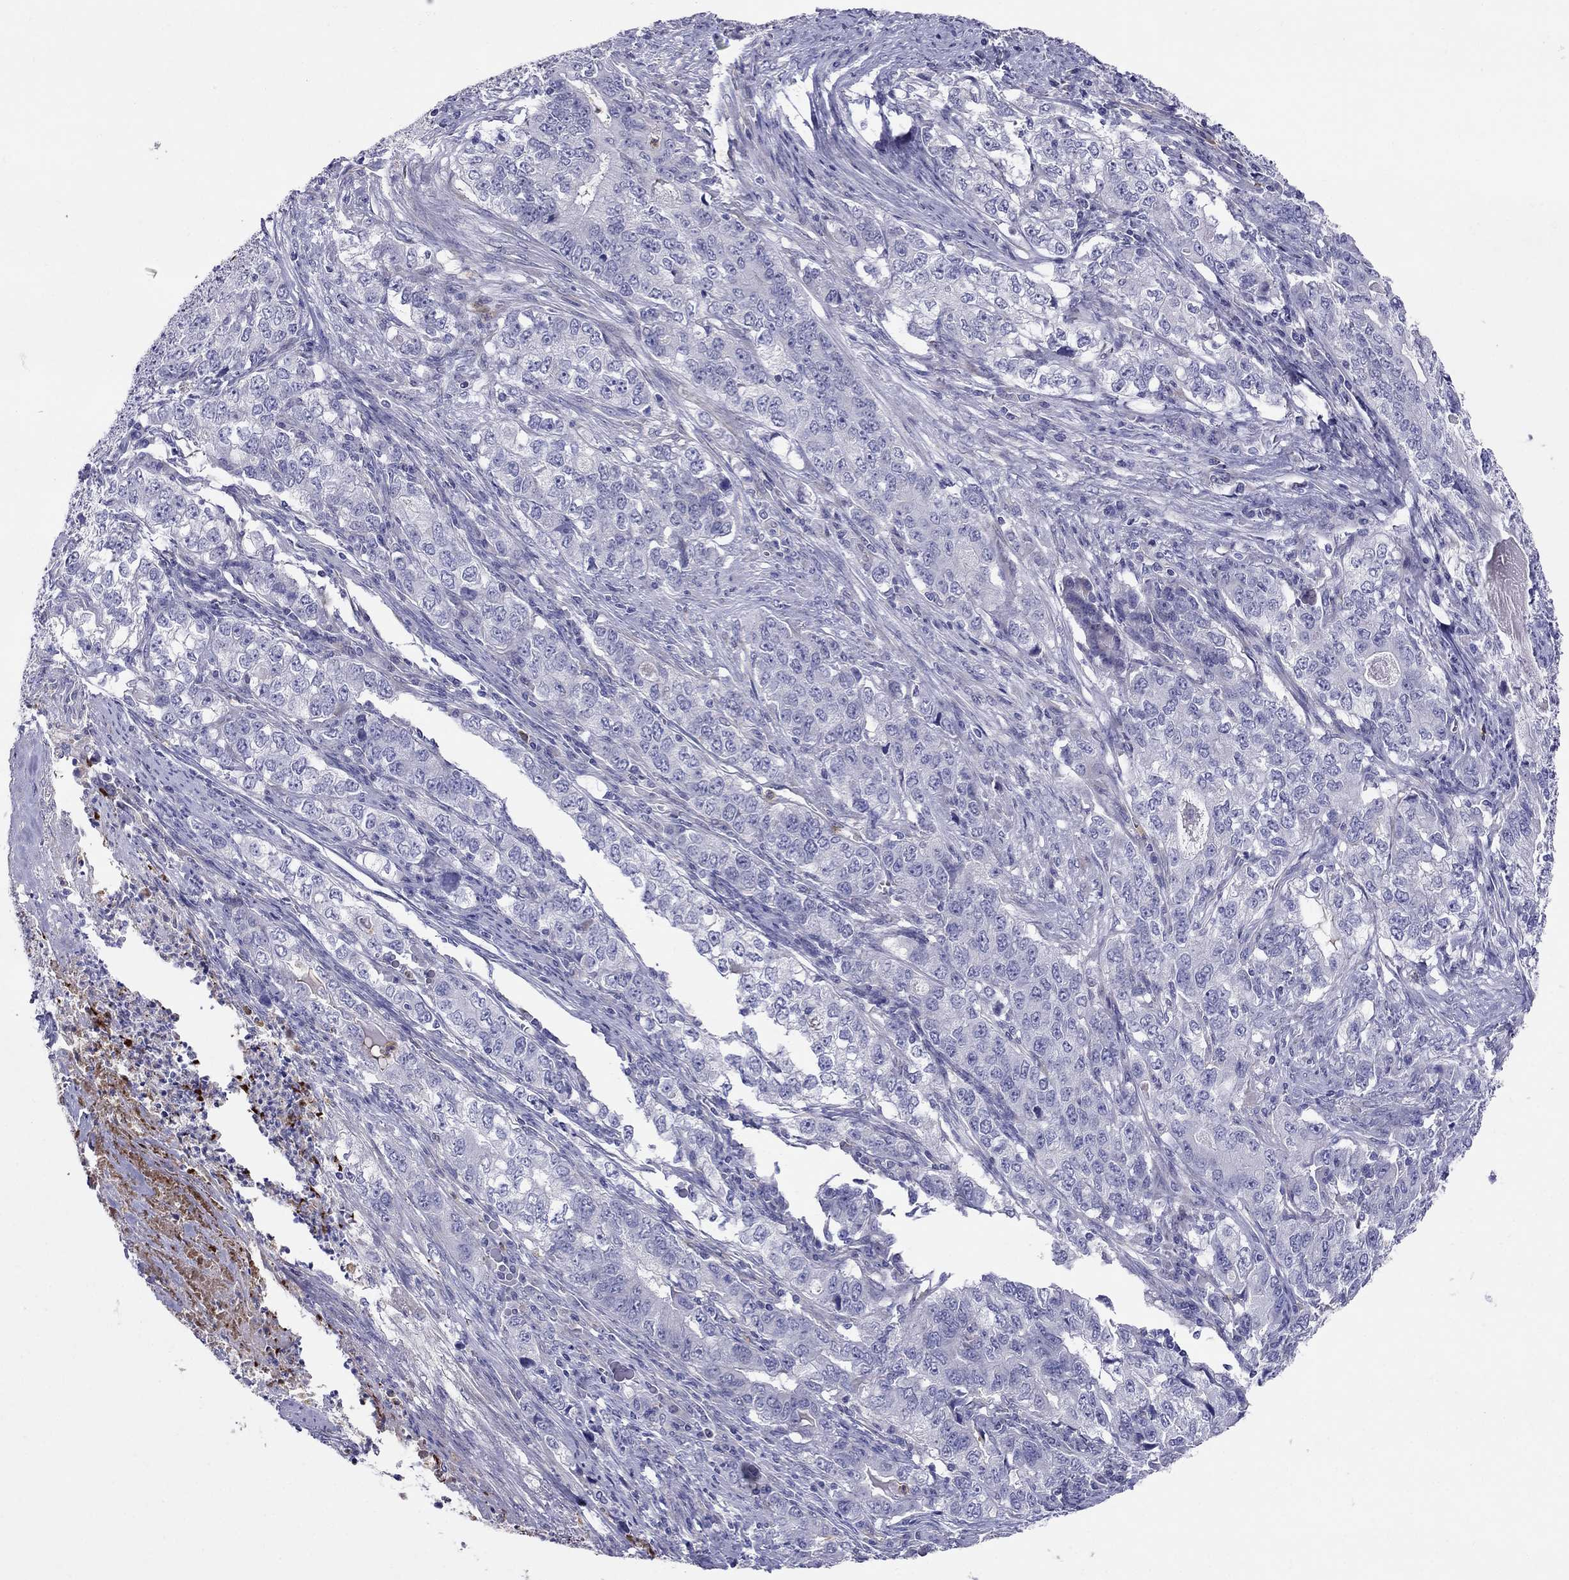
{"staining": {"intensity": "negative", "quantity": "none", "location": "none"}, "tissue": "stomach cancer", "cell_type": "Tumor cells", "image_type": "cancer", "snomed": [{"axis": "morphology", "description": "Adenocarcinoma, NOS"}, {"axis": "topography", "description": "Stomach, lower"}], "caption": "Human stomach cancer (adenocarcinoma) stained for a protein using immunohistochemistry (IHC) demonstrates no staining in tumor cells.", "gene": "SPINT4", "patient": {"sex": "female", "age": 72}}